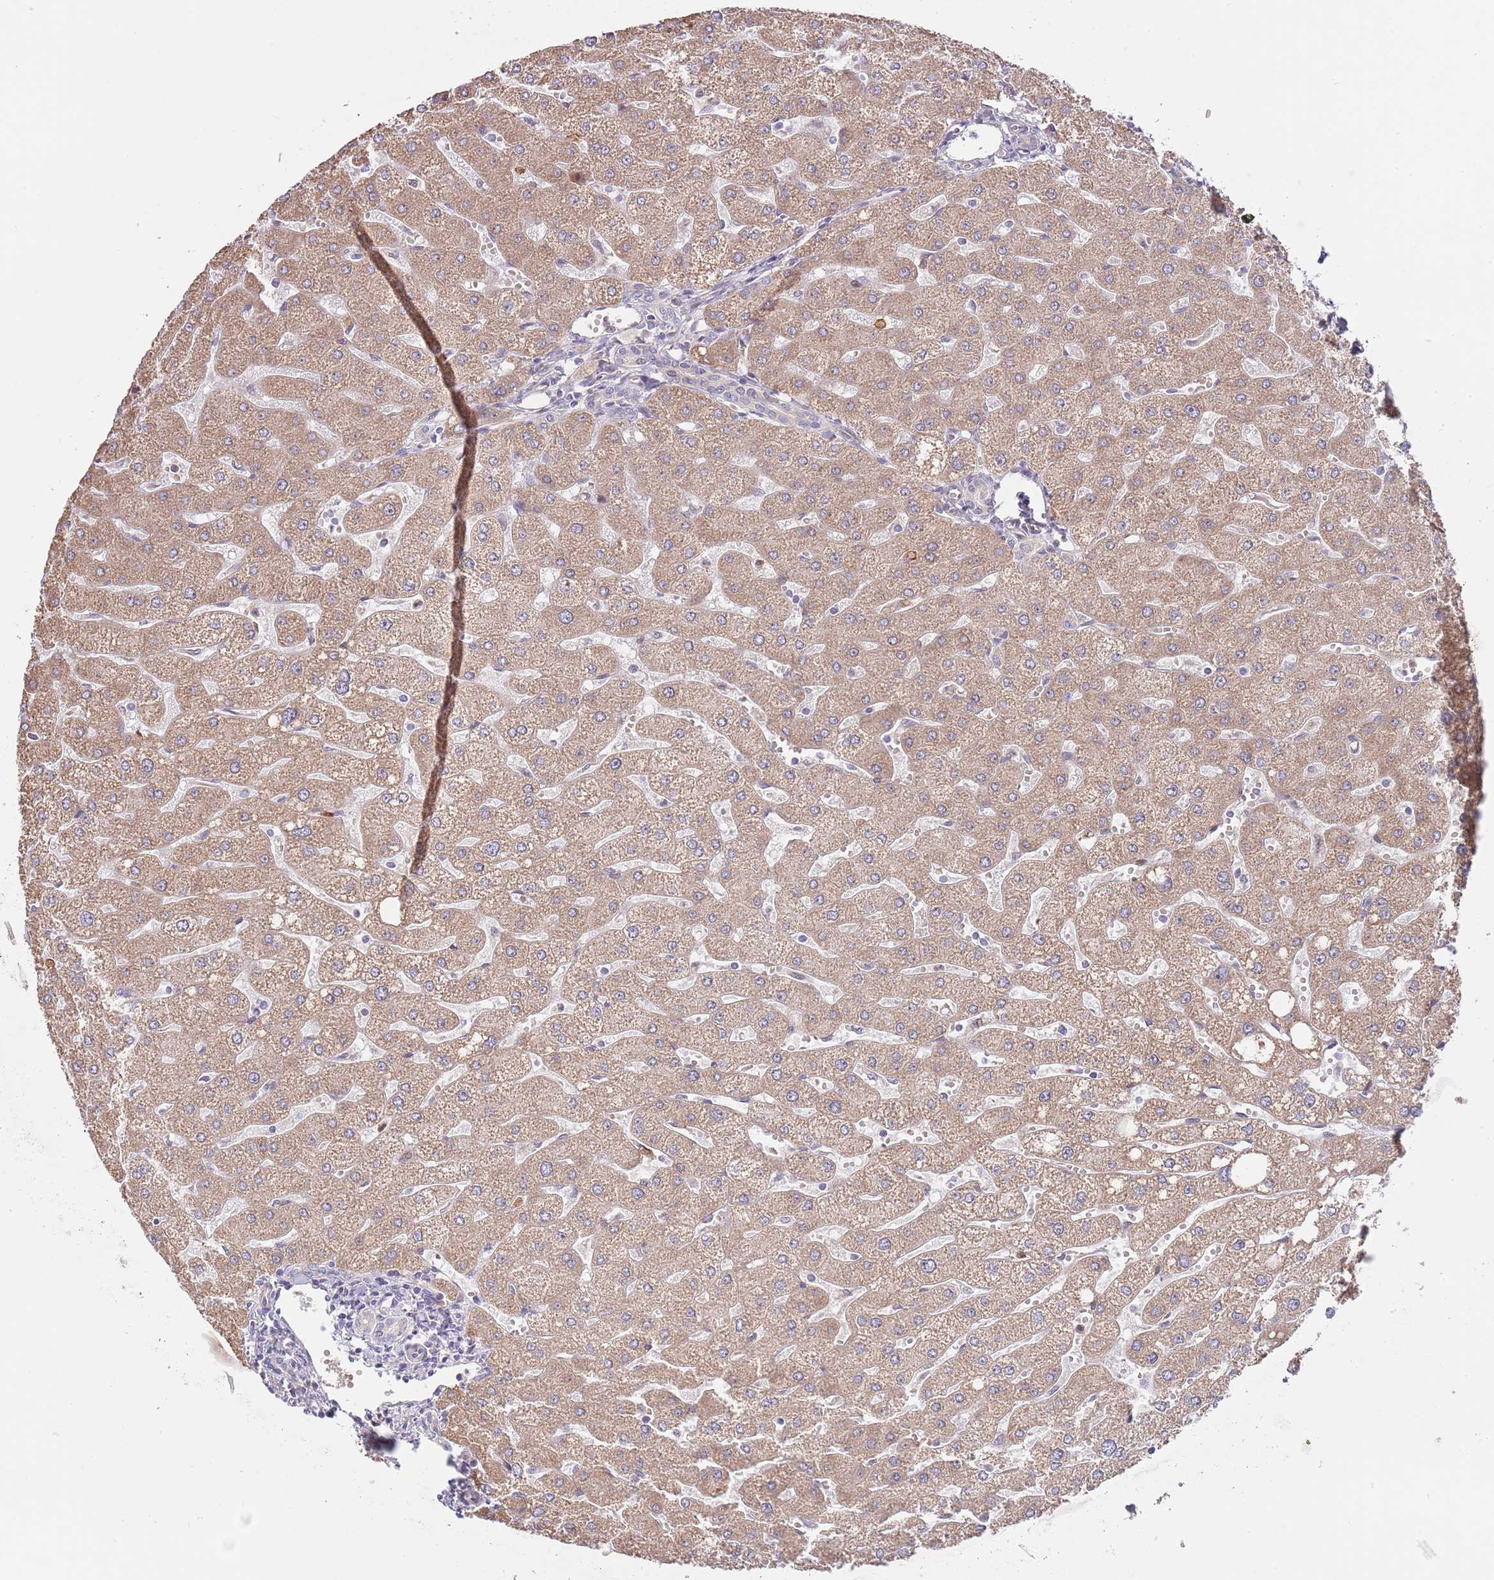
{"staining": {"intensity": "negative", "quantity": "none", "location": "none"}, "tissue": "liver", "cell_type": "Cholangiocytes", "image_type": "normal", "snomed": [{"axis": "morphology", "description": "Normal tissue, NOS"}, {"axis": "topography", "description": "Liver"}], "caption": "IHC of benign human liver reveals no expression in cholangiocytes.", "gene": "AP1S2", "patient": {"sex": "male", "age": 67}}